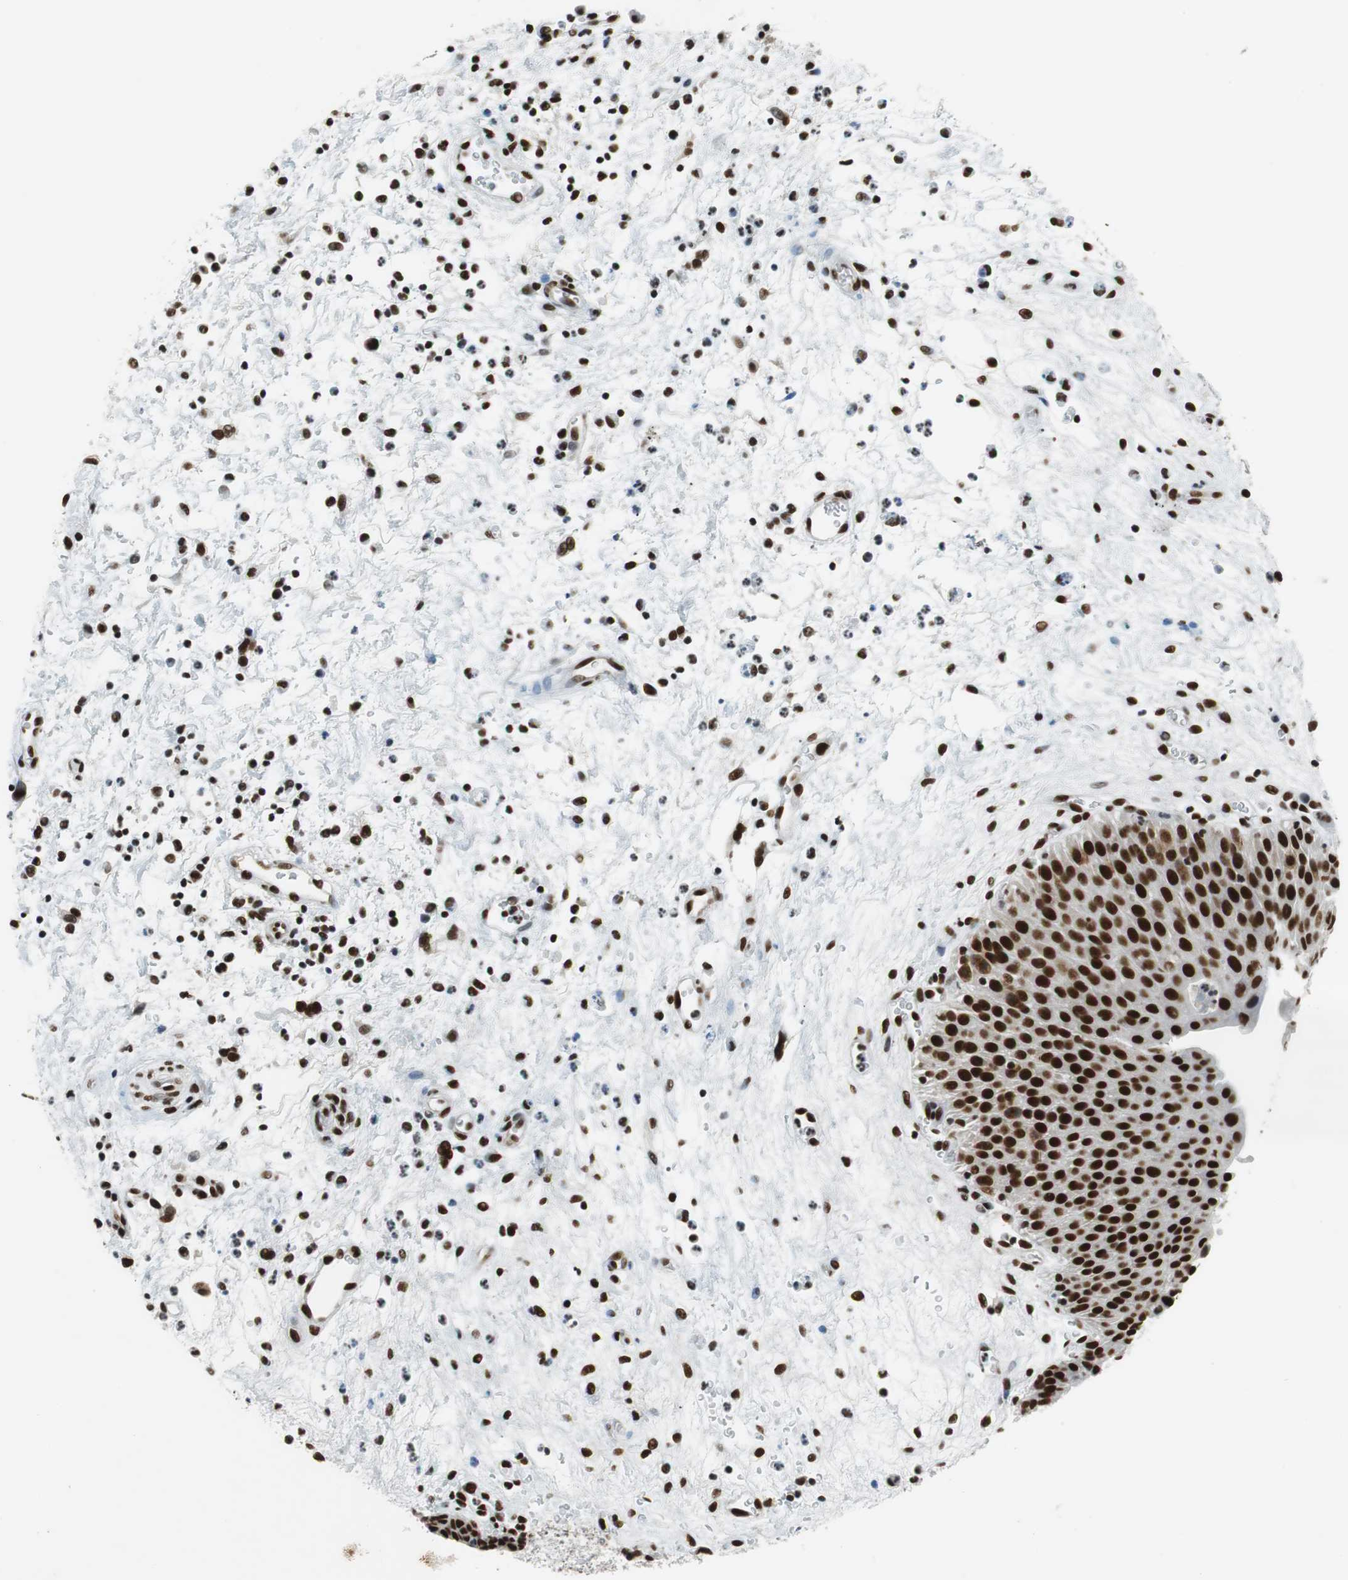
{"staining": {"intensity": "strong", "quantity": ">75%", "location": "nuclear"}, "tissue": "urinary bladder", "cell_type": "Urothelial cells", "image_type": "normal", "snomed": [{"axis": "morphology", "description": "Normal tissue, NOS"}, {"axis": "morphology", "description": "Dysplasia, NOS"}, {"axis": "topography", "description": "Urinary bladder"}], "caption": "A high-resolution micrograph shows immunohistochemistry staining of unremarkable urinary bladder, which demonstrates strong nuclear expression in about >75% of urothelial cells. Immunohistochemistry stains the protein in brown and the nuclei are stained blue.", "gene": "PRKDC", "patient": {"sex": "male", "age": 35}}